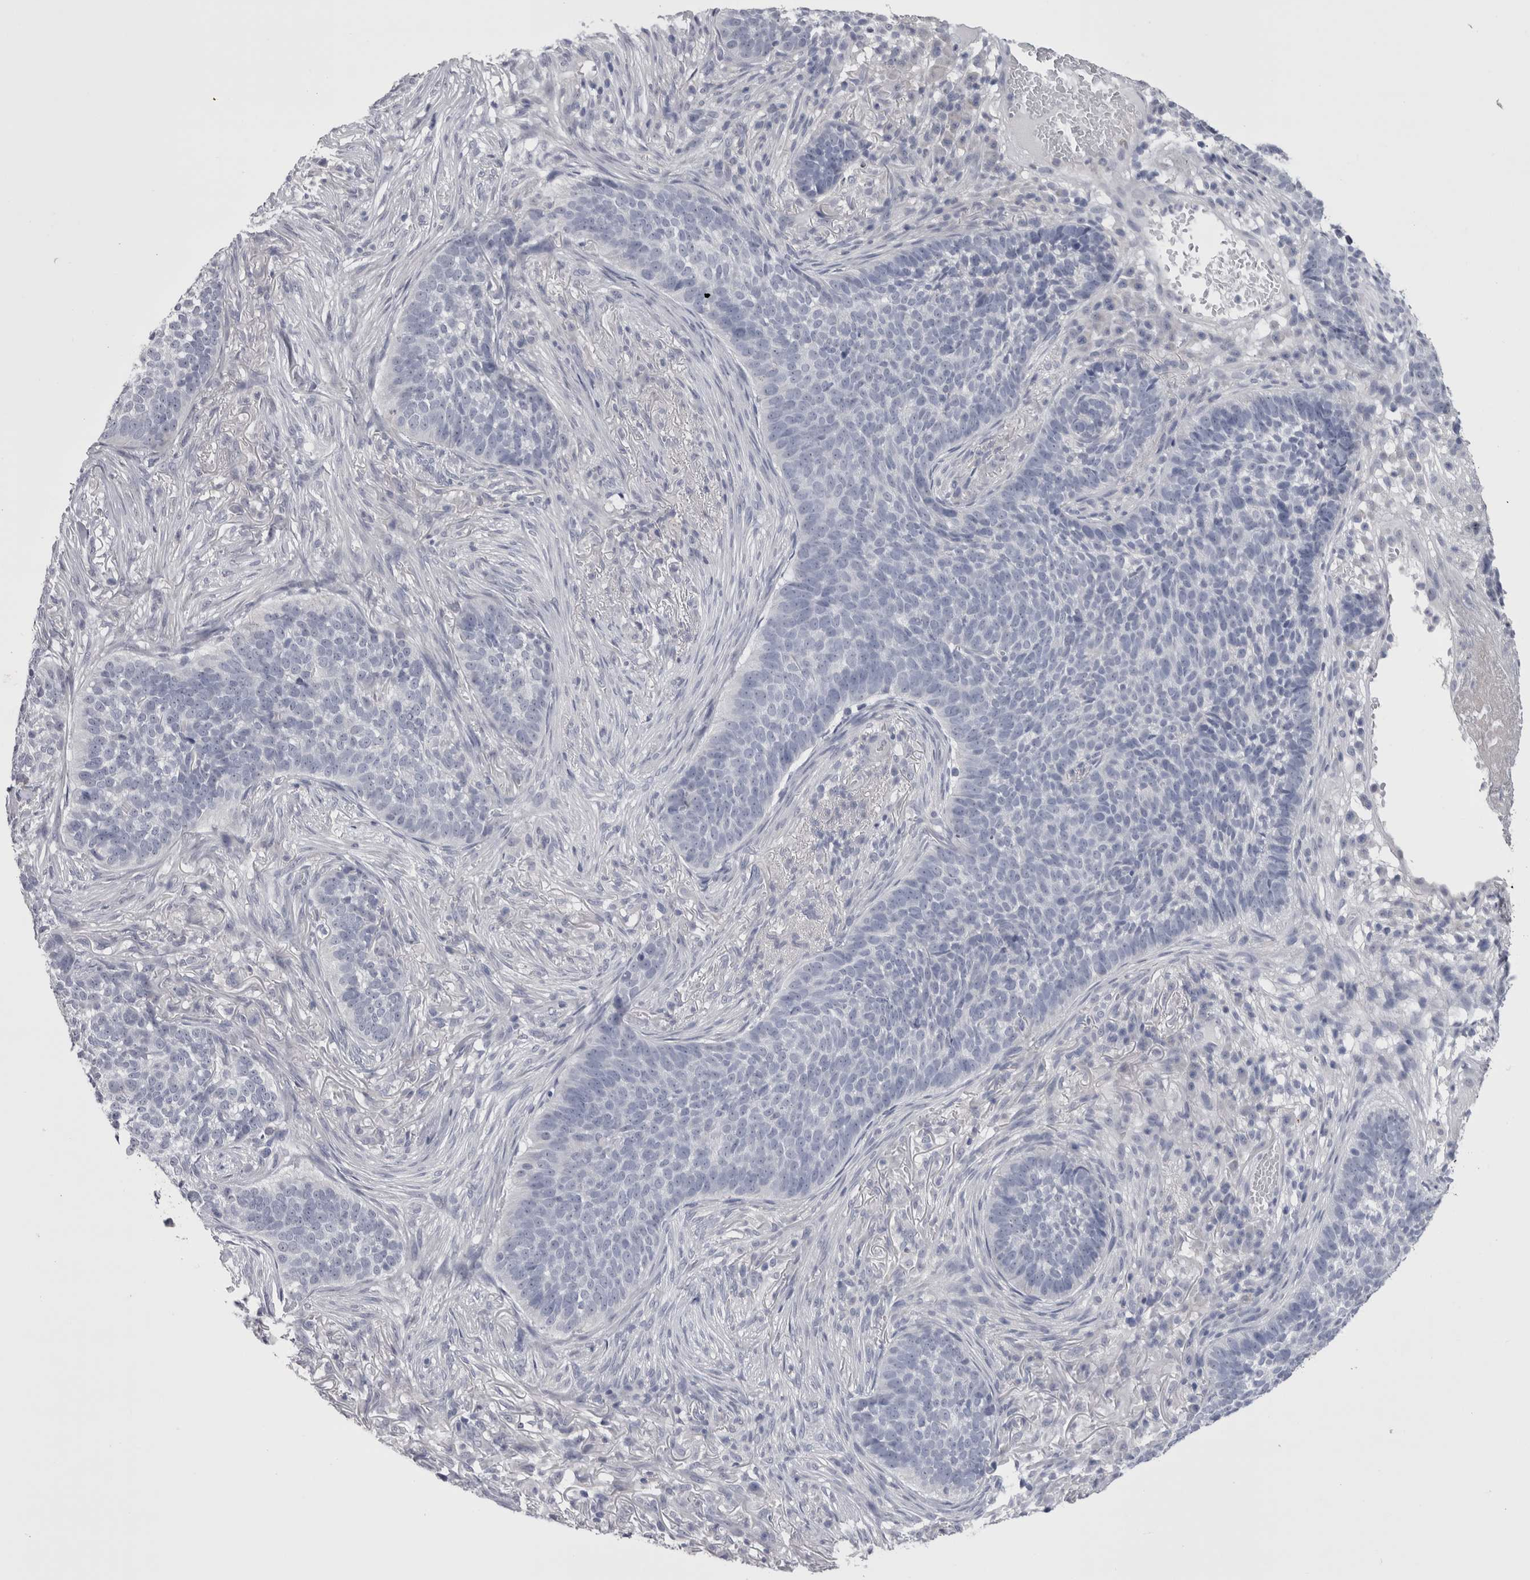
{"staining": {"intensity": "negative", "quantity": "none", "location": "none"}, "tissue": "skin cancer", "cell_type": "Tumor cells", "image_type": "cancer", "snomed": [{"axis": "morphology", "description": "Basal cell carcinoma"}, {"axis": "topography", "description": "Skin"}], "caption": "Immunohistochemical staining of human skin cancer exhibits no significant expression in tumor cells.", "gene": "PWP2", "patient": {"sex": "male", "age": 85}}